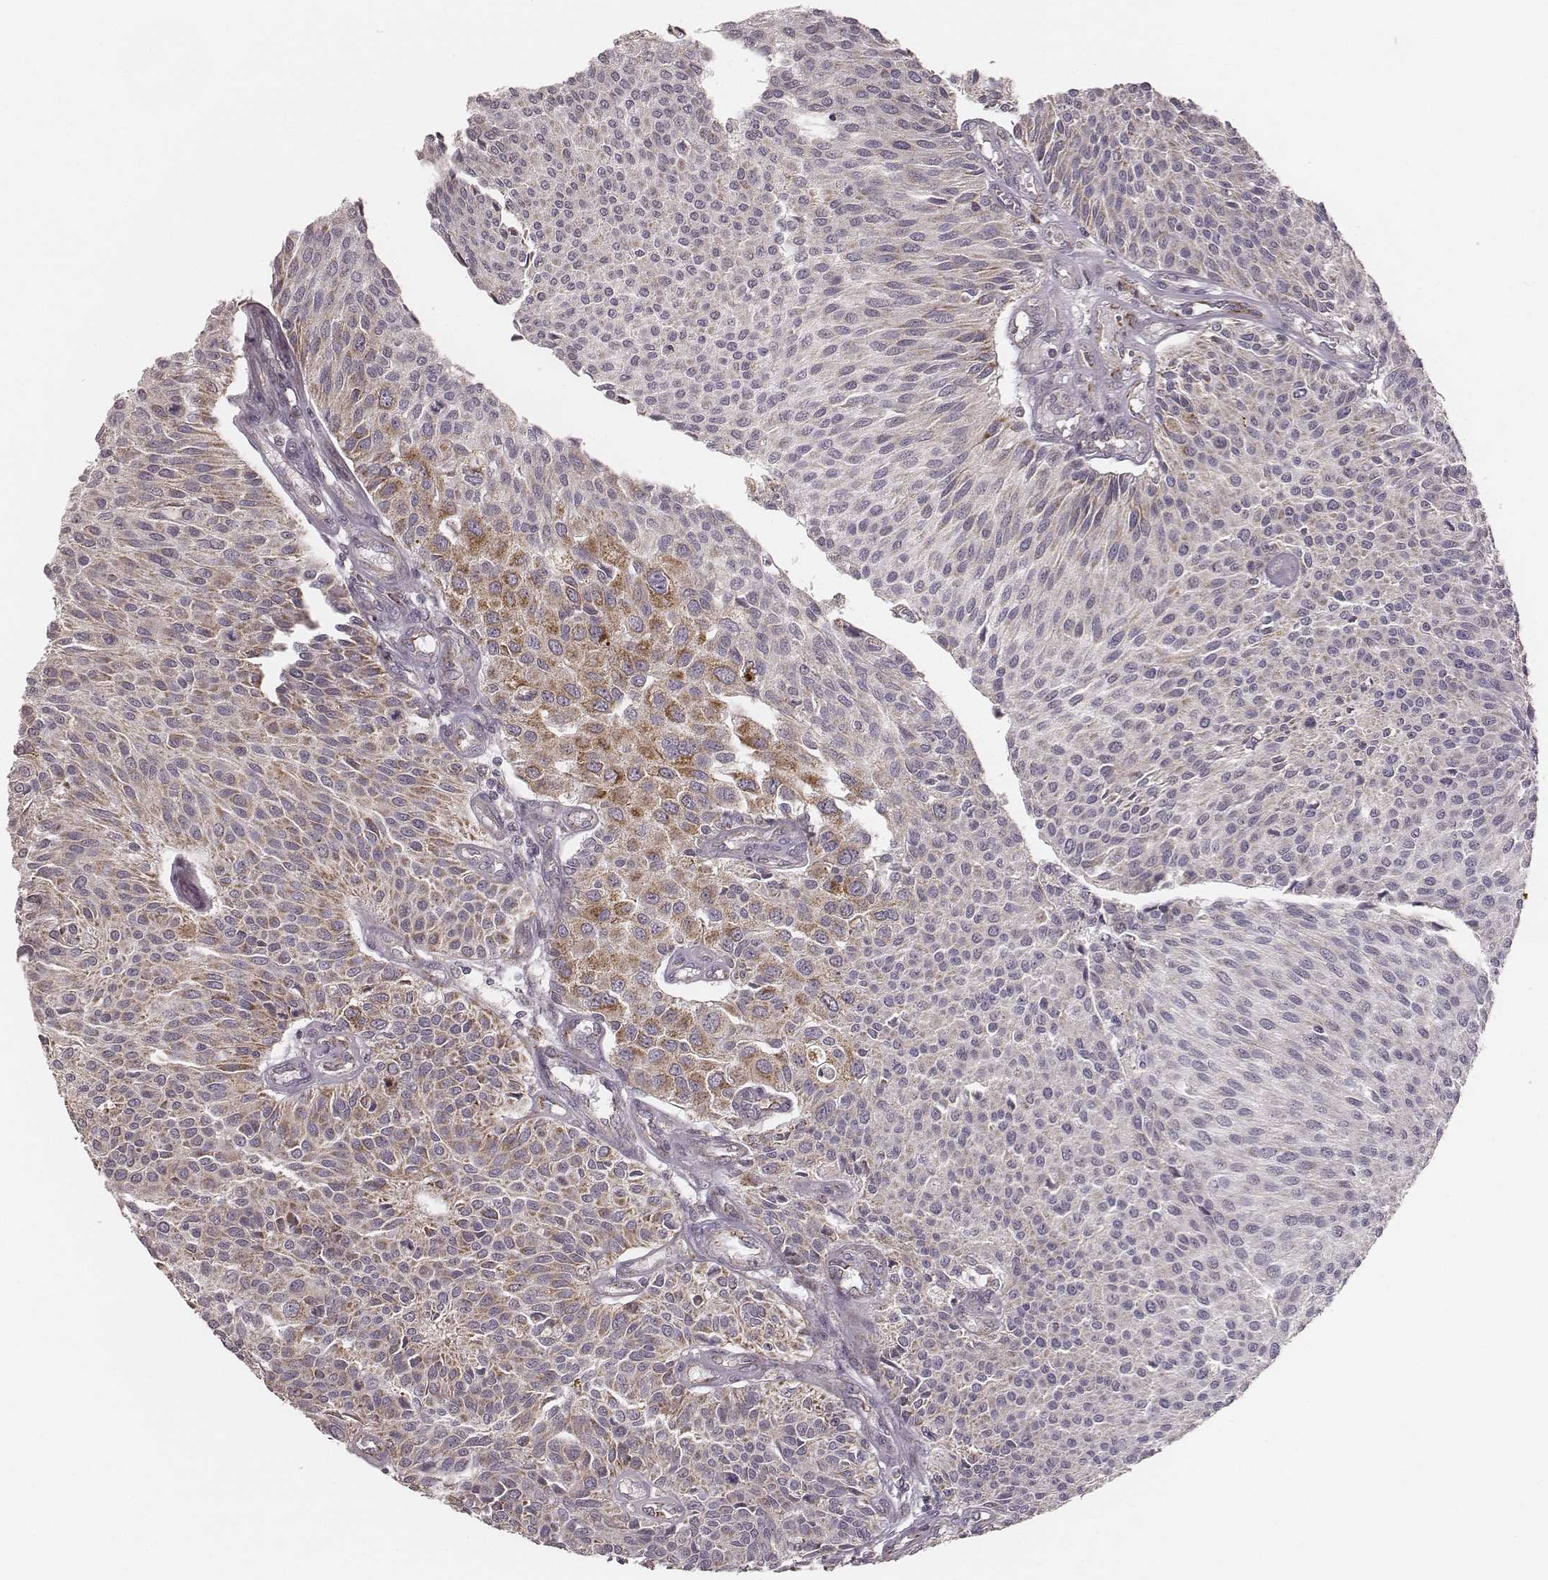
{"staining": {"intensity": "moderate", "quantity": "<25%", "location": "cytoplasmic/membranous"}, "tissue": "urothelial cancer", "cell_type": "Tumor cells", "image_type": "cancer", "snomed": [{"axis": "morphology", "description": "Urothelial carcinoma, NOS"}, {"axis": "topography", "description": "Urinary bladder"}], "caption": "DAB immunohistochemical staining of human urothelial cancer exhibits moderate cytoplasmic/membranous protein positivity in about <25% of tumor cells.", "gene": "TUFM", "patient": {"sex": "male", "age": 55}}